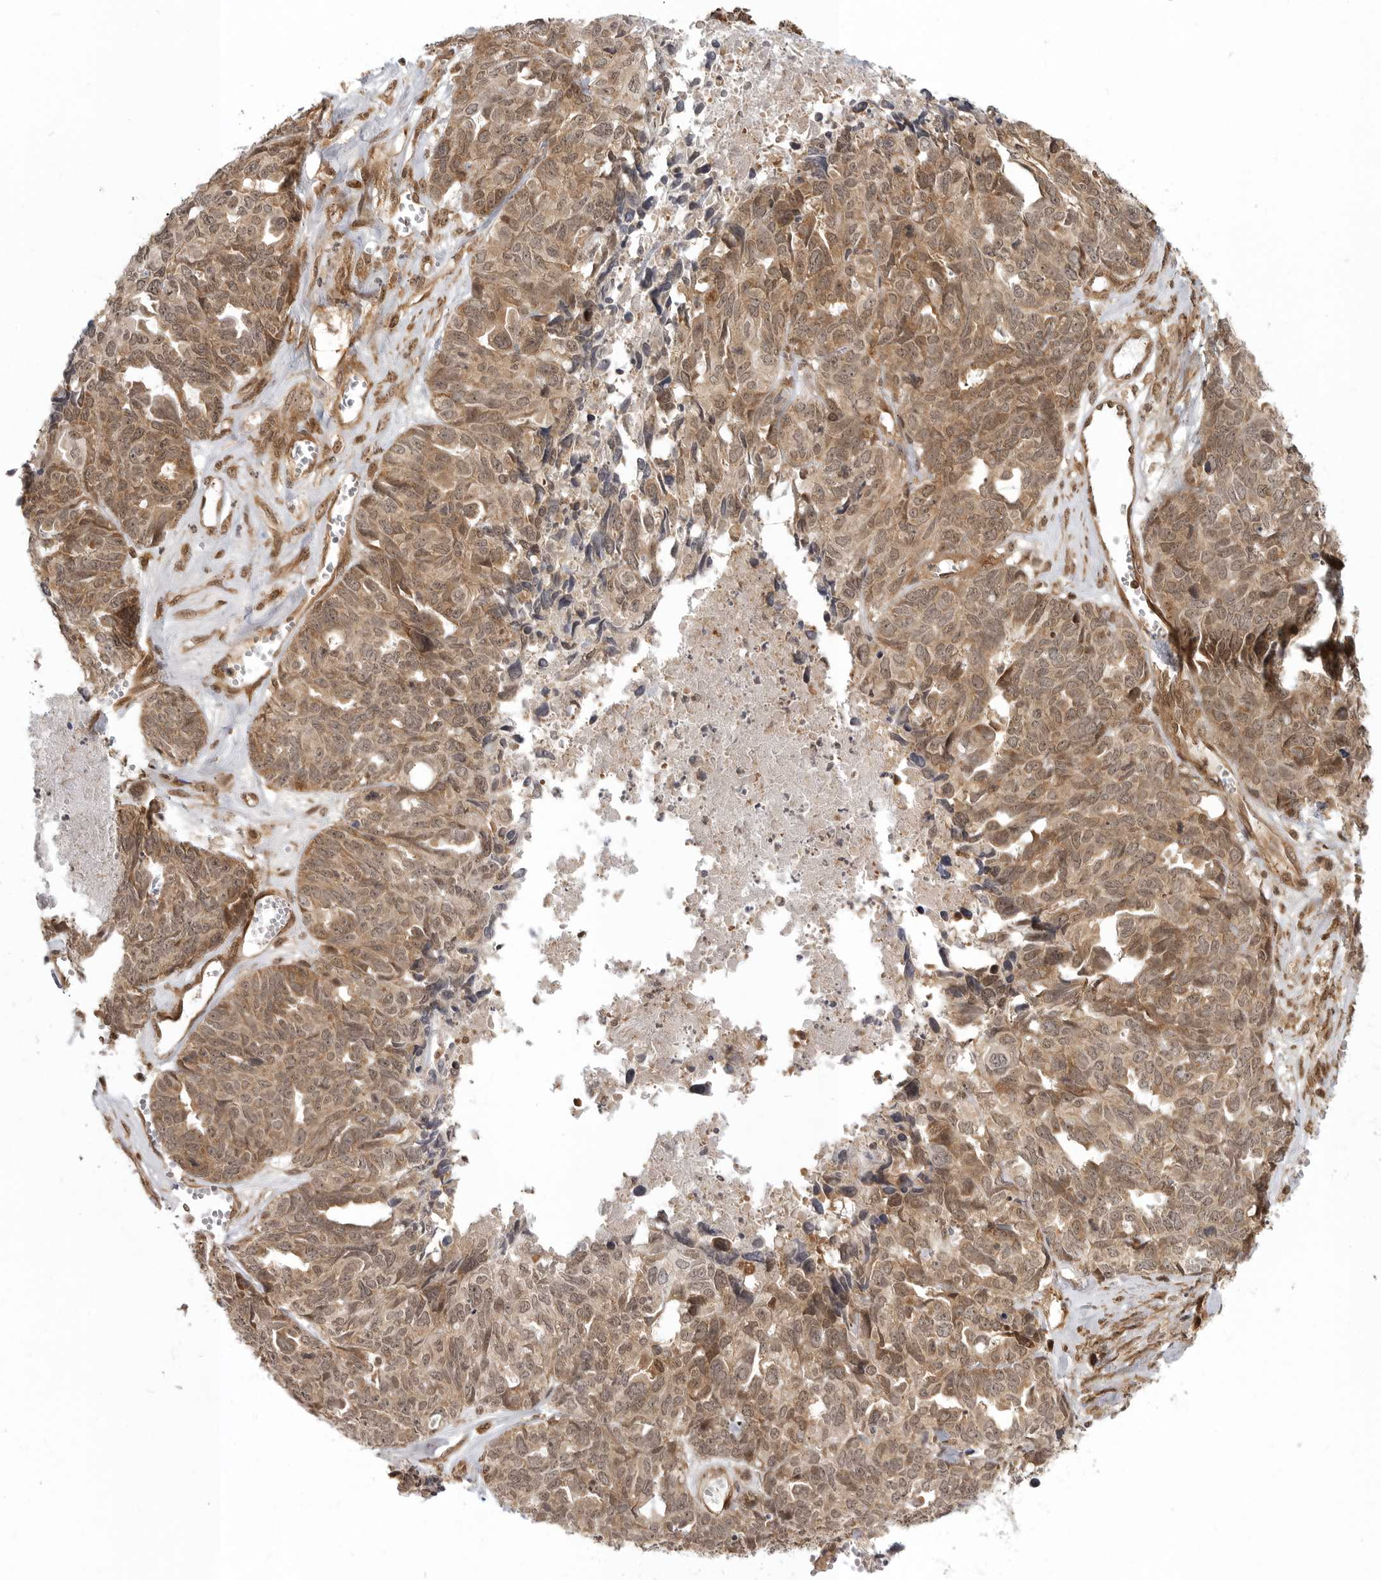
{"staining": {"intensity": "moderate", "quantity": ">75%", "location": "cytoplasmic/membranous,nuclear"}, "tissue": "ovarian cancer", "cell_type": "Tumor cells", "image_type": "cancer", "snomed": [{"axis": "morphology", "description": "Cystadenocarcinoma, serous, NOS"}, {"axis": "topography", "description": "Ovary"}], "caption": "Protein expression analysis of ovarian serous cystadenocarcinoma exhibits moderate cytoplasmic/membranous and nuclear positivity in about >75% of tumor cells.", "gene": "SZRD1", "patient": {"sex": "female", "age": 79}}